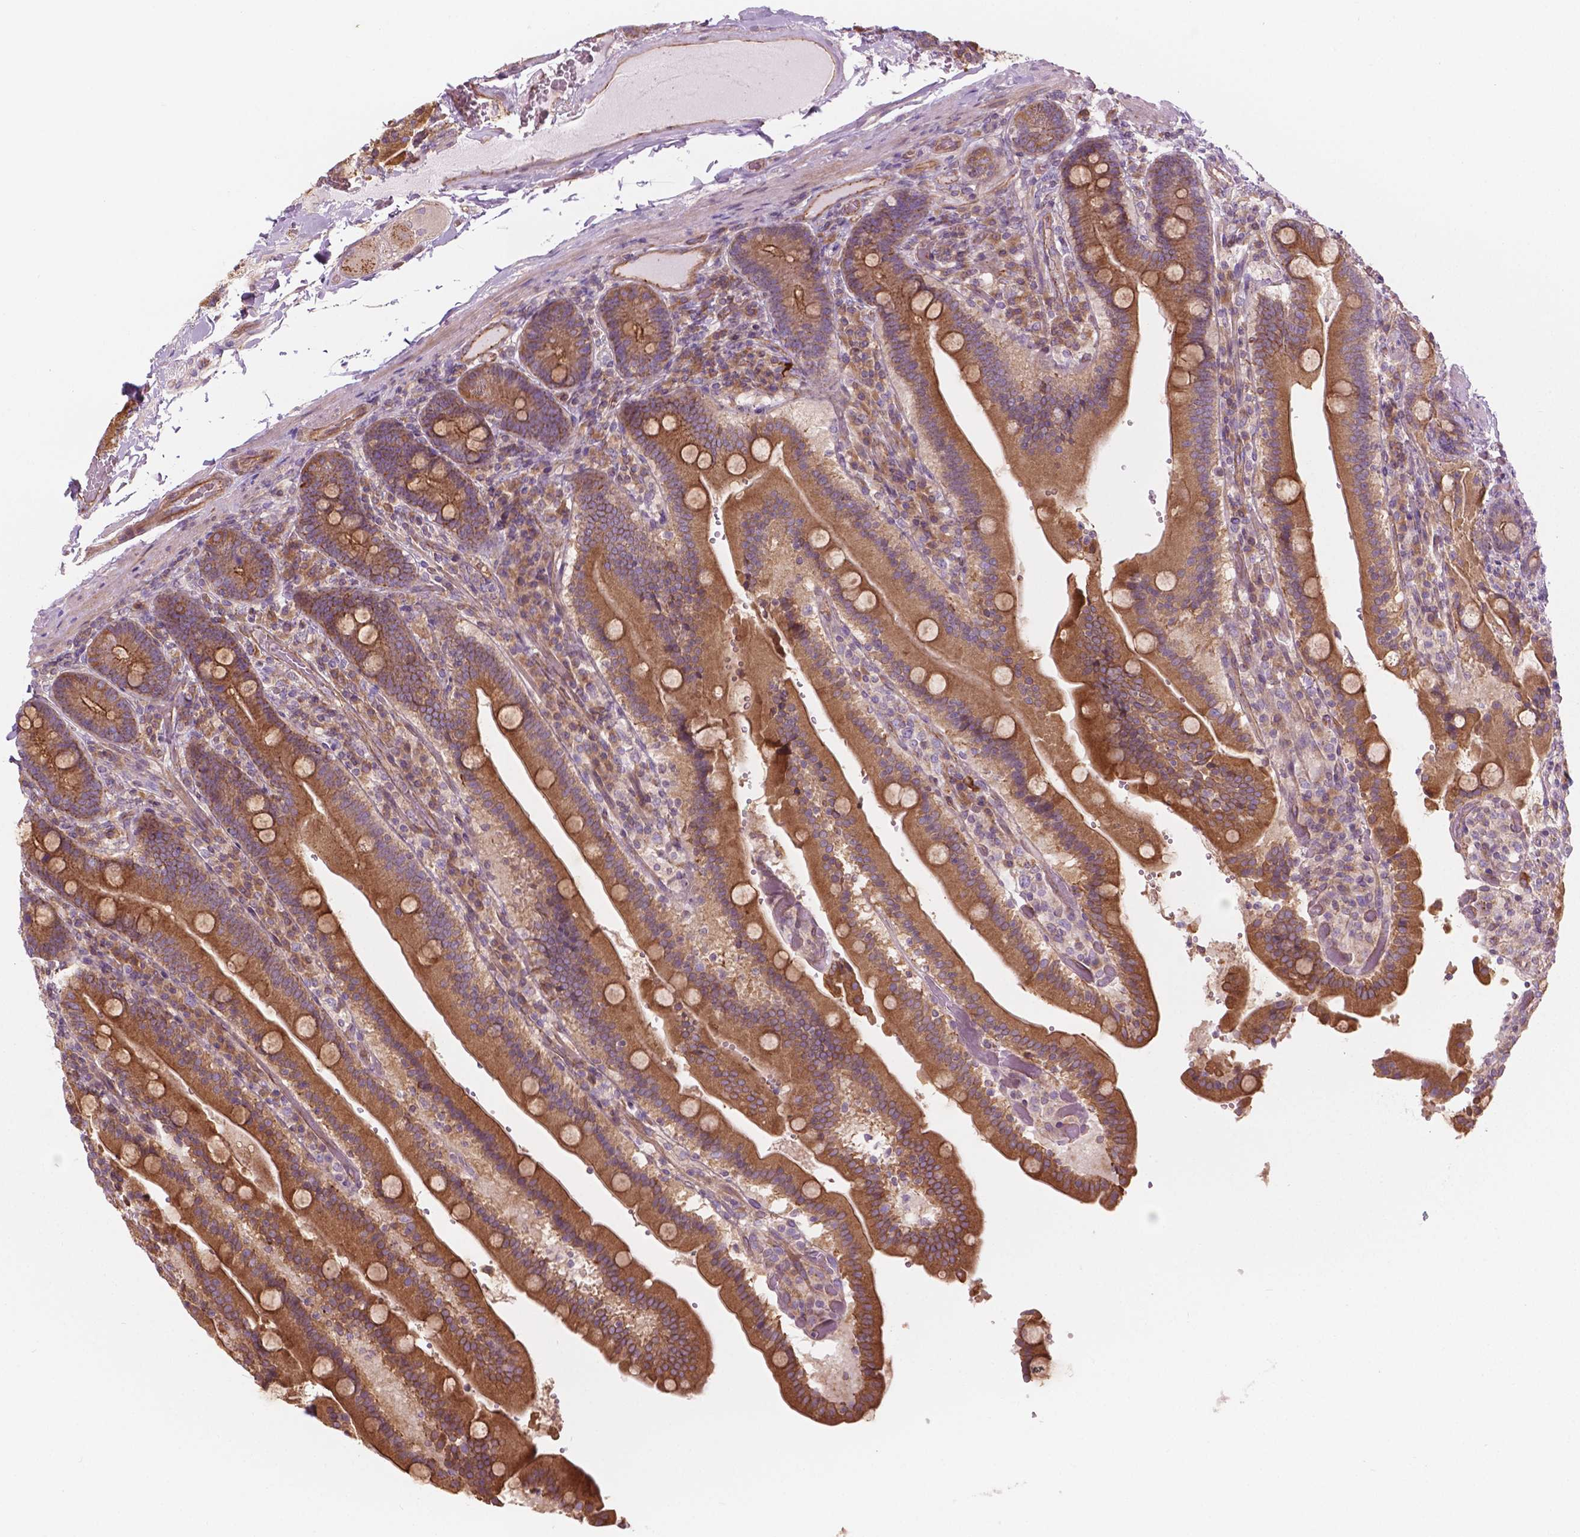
{"staining": {"intensity": "strong", "quantity": ">75%", "location": "cytoplasmic/membranous"}, "tissue": "duodenum", "cell_type": "Glandular cells", "image_type": "normal", "snomed": [{"axis": "morphology", "description": "Normal tissue, NOS"}, {"axis": "topography", "description": "Duodenum"}], "caption": "Protein analysis of unremarkable duodenum reveals strong cytoplasmic/membranous positivity in about >75% of glandular cells.", "gene": "SURF4", "patient": {"sex": "female", "age": 62}}